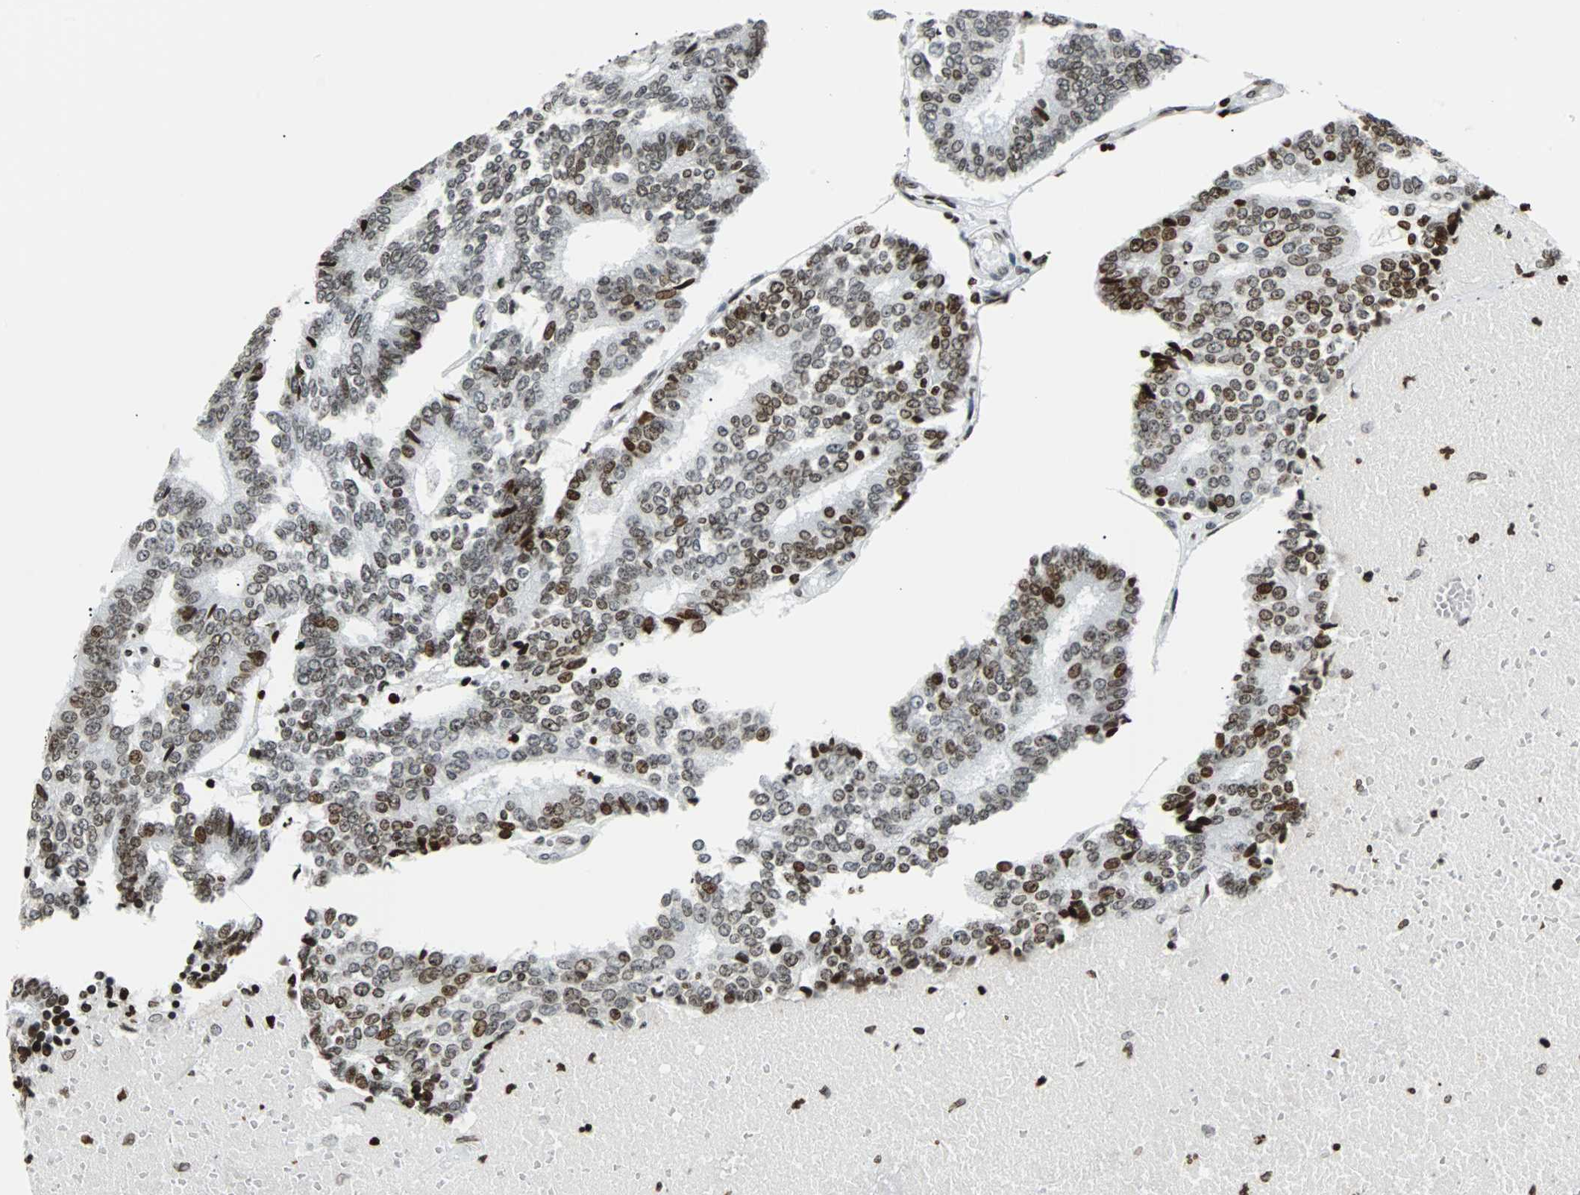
{"staining": {"intensity": "moderate", "quantity": "25%-75%", "location": "nuclear"}, "tissue": "prostate cancer", "cell_type": "Tumor cells", "image_type": "cancer", "snomed": [{"axis": "morphology", "description": "Adenocarcinoma, High grade"}, {"axis": "topography", "description": "Prostate"}], "caption": "Protein analysis of prostate adenocarcinoma (high-grade) tissue displays moderate nuclear positivity in approximately 25%-75% of tumor cells.", "gene": "ZNF131", "patient": {"sex": "male", "age": 55}}